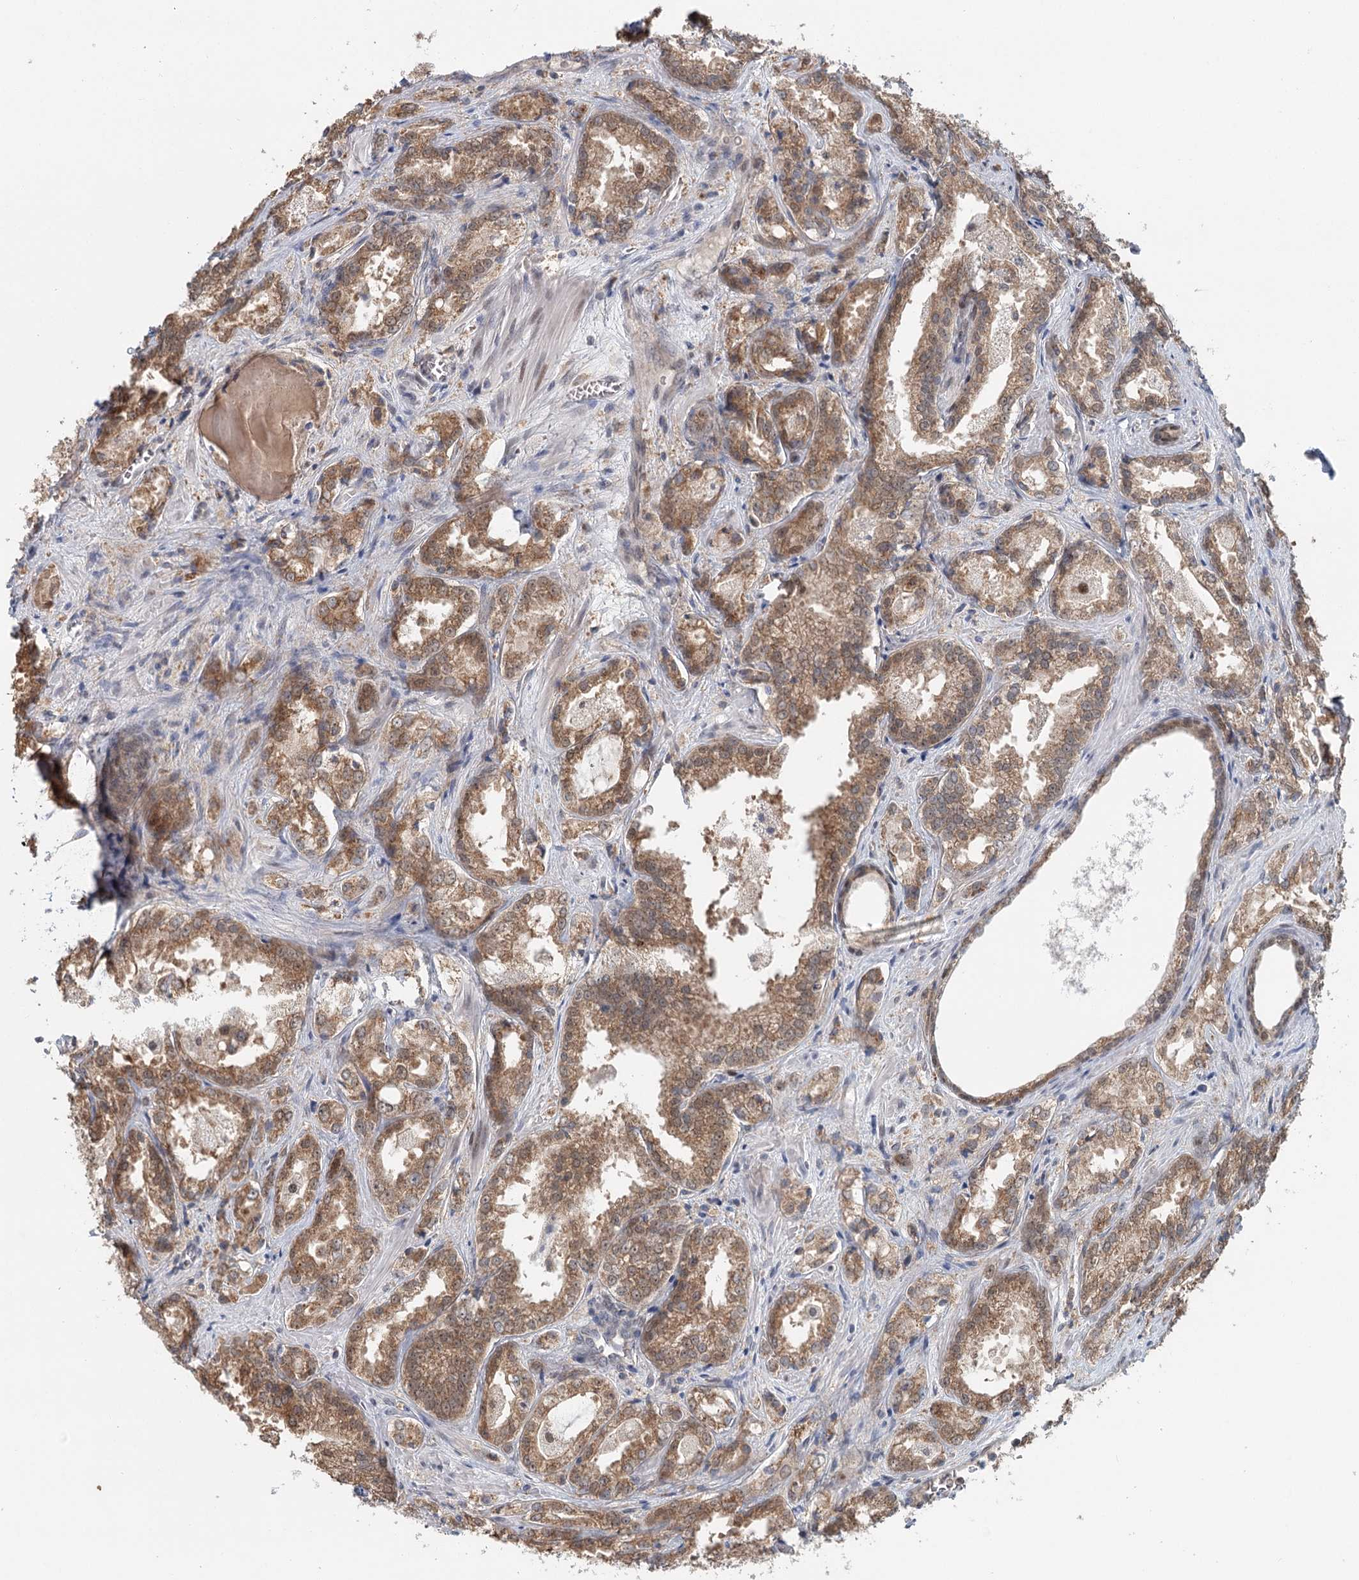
{"staining": {"intensity": "moderate", "quantity": ">75%", "location": "cytoplasmic/membranous"}, "tissue": "prostate cancer", "cell_type": "Tumor cells", "image_type": "cancer", "snomed": [{"axis": "morphology", "description": "Adenocarcinoma, Low grade"}, {"axis": "topography", "description": "Prostate"}], "caption": "This micrograph demonstrates IHC staining of prostate cancer (low-grade adenocarcinoma), with medium moderate cytoplasmic/membranous expression in about >75% of tumor cells.", "gene": "ADK", "patient": {"sex": "male", "age": 47}}